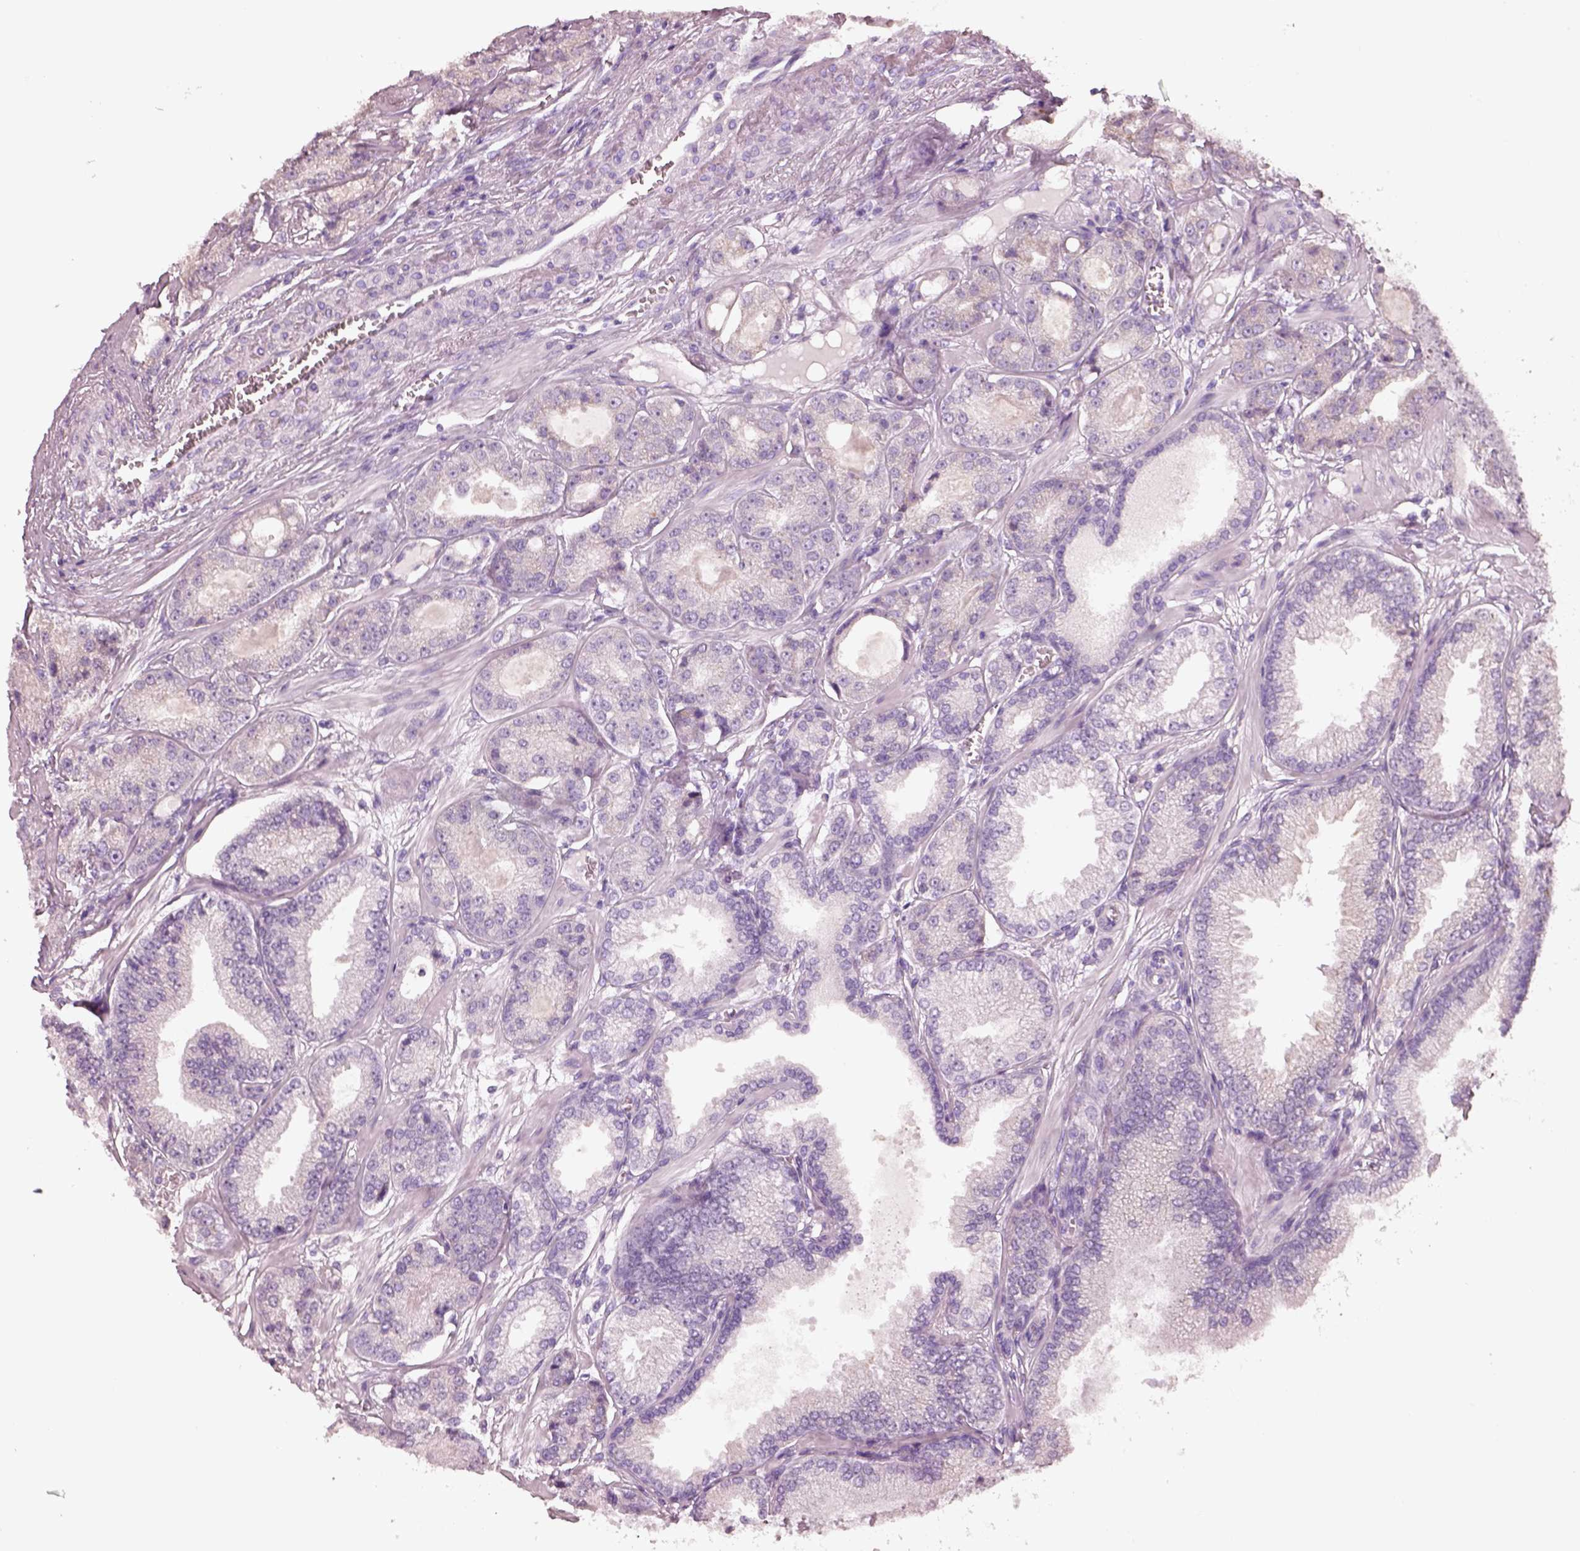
{"staining": {"intensity": "negative", "quantity": "none", "location": "none"}, "tissue": "prostate cancer", "cell_type": "Tumor cells", "image_type": "cancer", "snomed": [{"axis": "morphology", "description": "Adenocarcinoma, NOS"}, {"axis": "topography", "description": "Prostate"}], "caption": "Histopathology image shows no protein staining in tumor cells of adenocarcinoma (prostate) tissue. (DAB (3,3'-diaminobenzidine) immunohistochemistry (IHC) with hematoxylin counter stain).", "gene": "PNOC", "patient": {"sex": "male", "age": 64}}